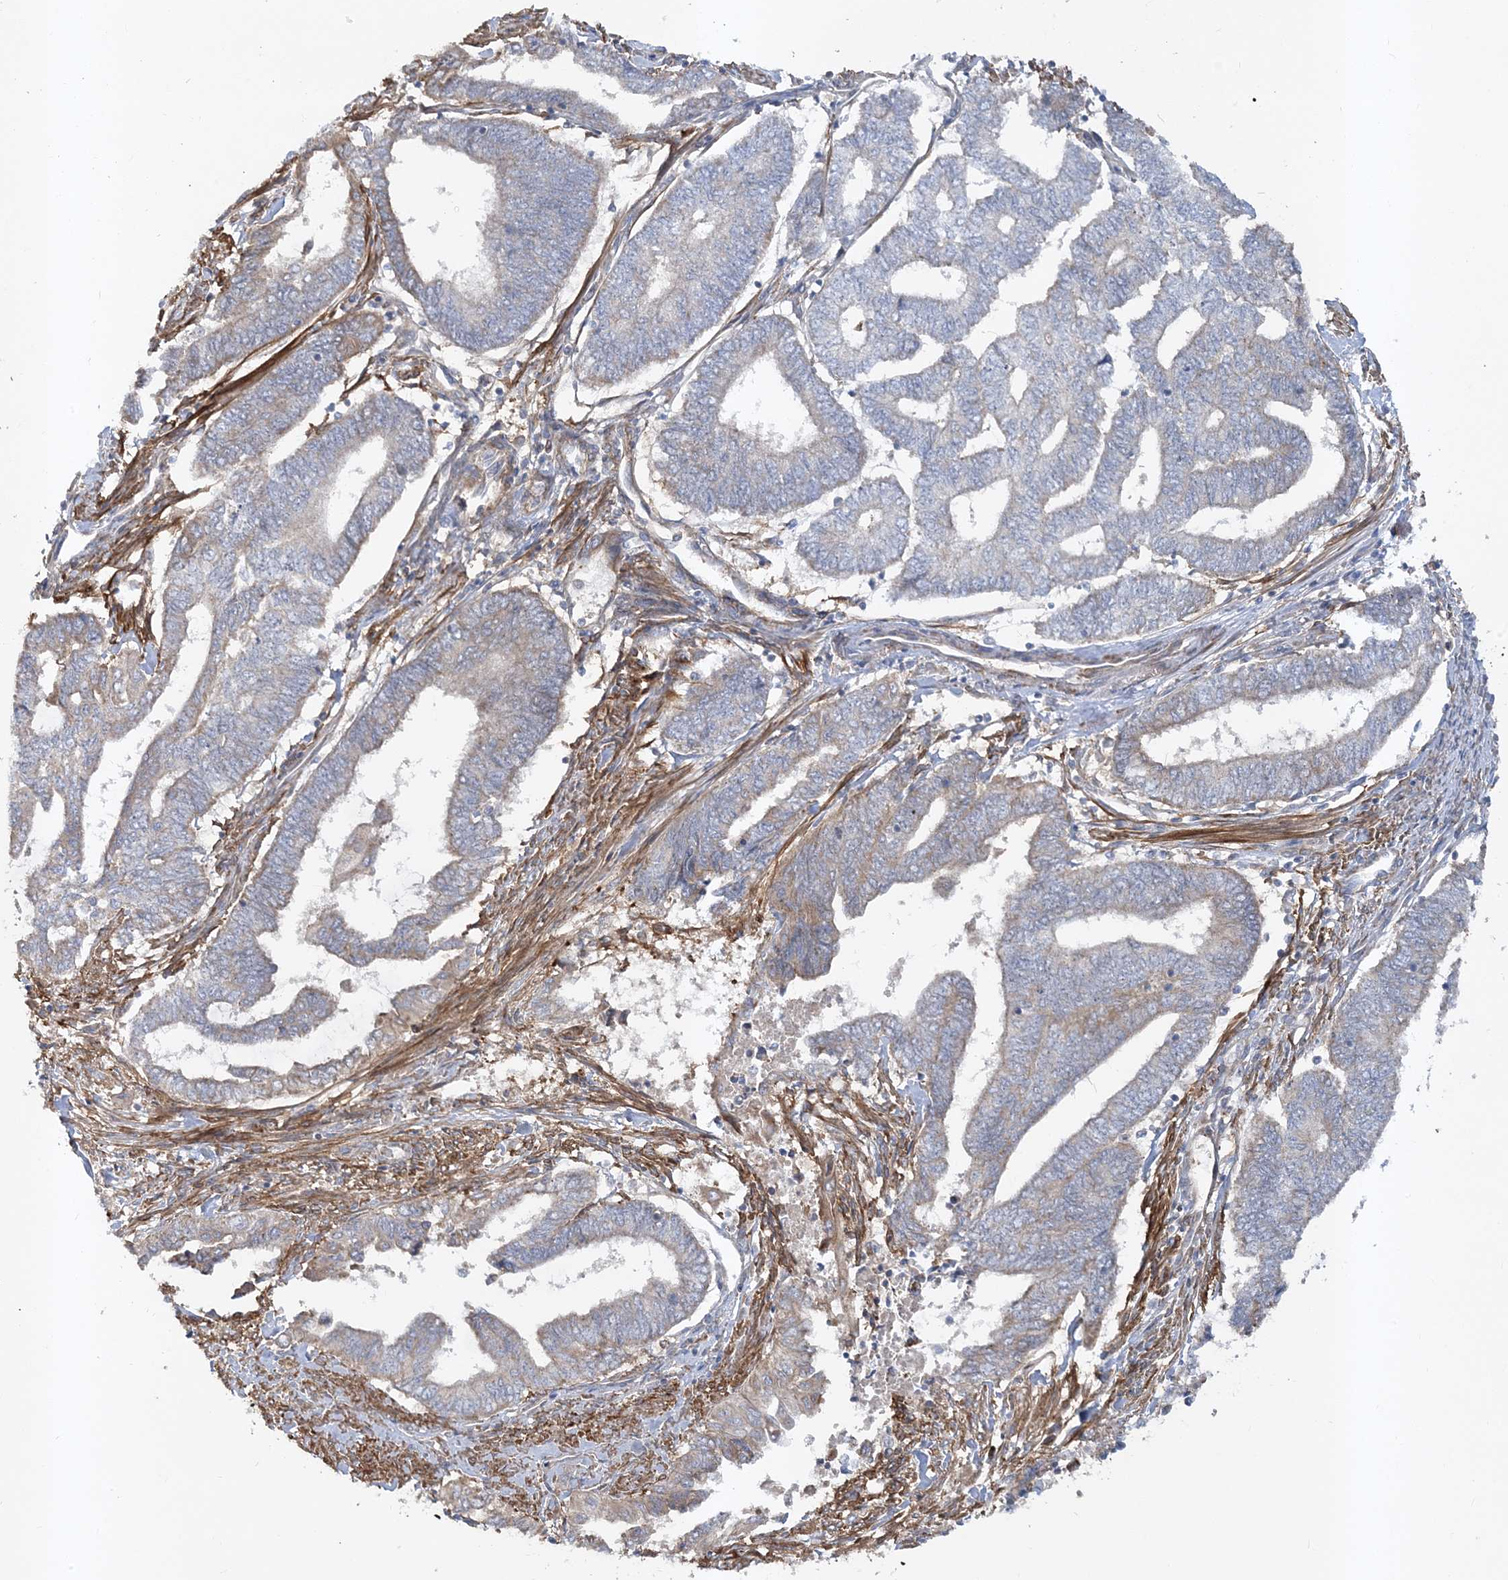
{"staining": {"intensity": "weak", "quantity": "<25%", "location": "cytoplasmic/membranous"}, "tissue": "endometrial cancer", "cell_type": "Tumor cells", "image_type": "cancer", "snomed": [{"axis": "morphology", "description": "Adenocarcinoma, NOS"}, {"axis": "topography", "description": "Uterus"}, {"axis": "topography", "description": "Endometrium"}], "caption": "This is a photomicrograph of immunohistochemistry staining of adenocarcinoma (endometrial), which shows no expression in tumor cells. (DAB IHC visualized using brightfield microscopy, high magnification).", "gene": "LEXM", "patient": {"sex": "female", "age": 70}}